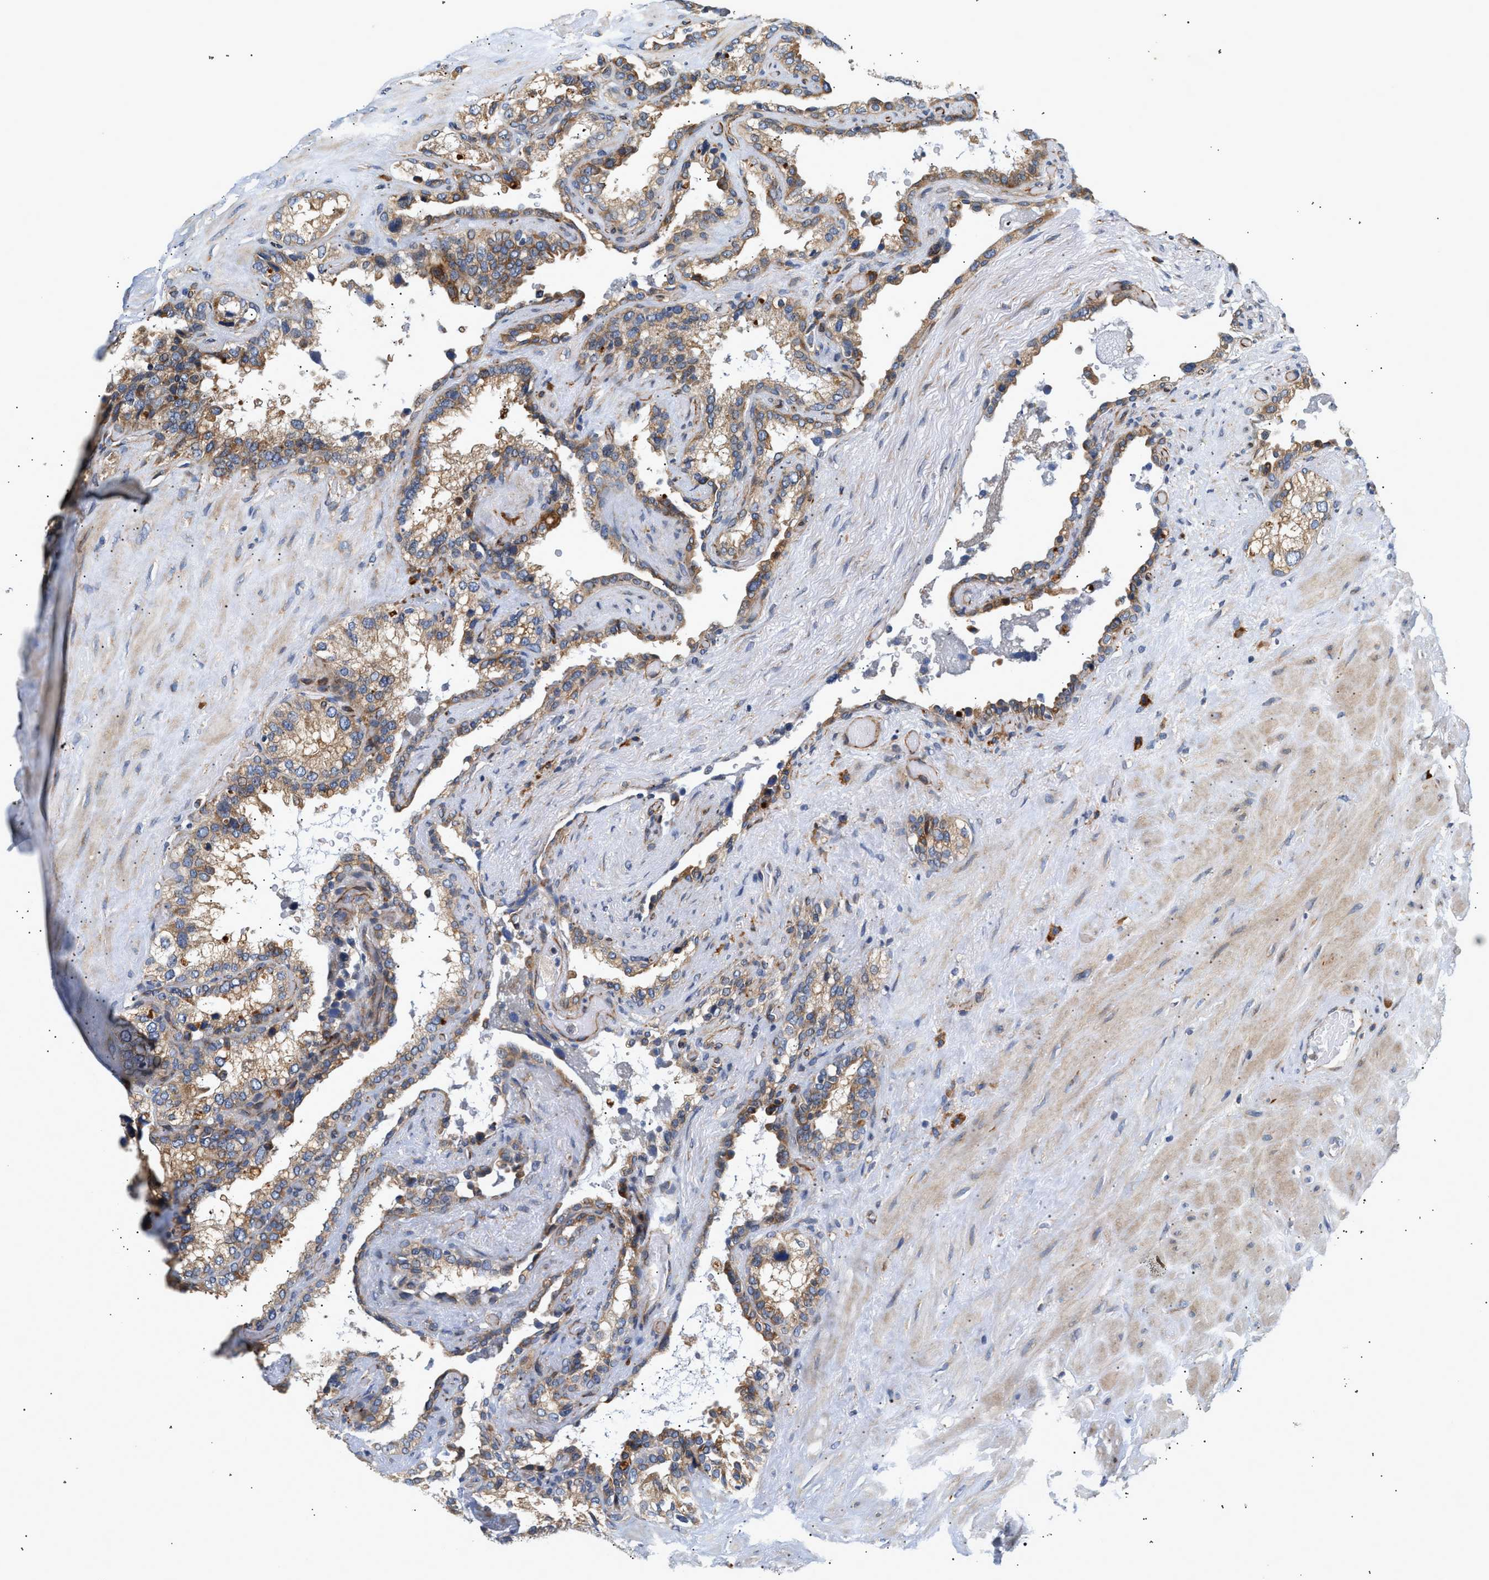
{"staining": {"intensity": "moderate", "quantity": ">75%", "location": "cytoplasmic/membranous"}, "tissue": "seminal vesicle", "cell_type": "Glandular cells", "image_type": "normal", "snomed": [{"axis": "morphology", "description": "Normal tissue, NOS"}, {"axis": "topography", "description": "Seminal veicle"}], "caption": "Unremarkable seminal vesicle reveals moderate cytoplasmic/membranous positivity in approximately >75% of glandular cells, visualized by immunohistochemistry. (DAB (3,3'-diaminobenzidine) IHC with brightfield microscopy, high magnification).", "gene": "IFT74", "patient": {"sex": "male", "age": 68}}